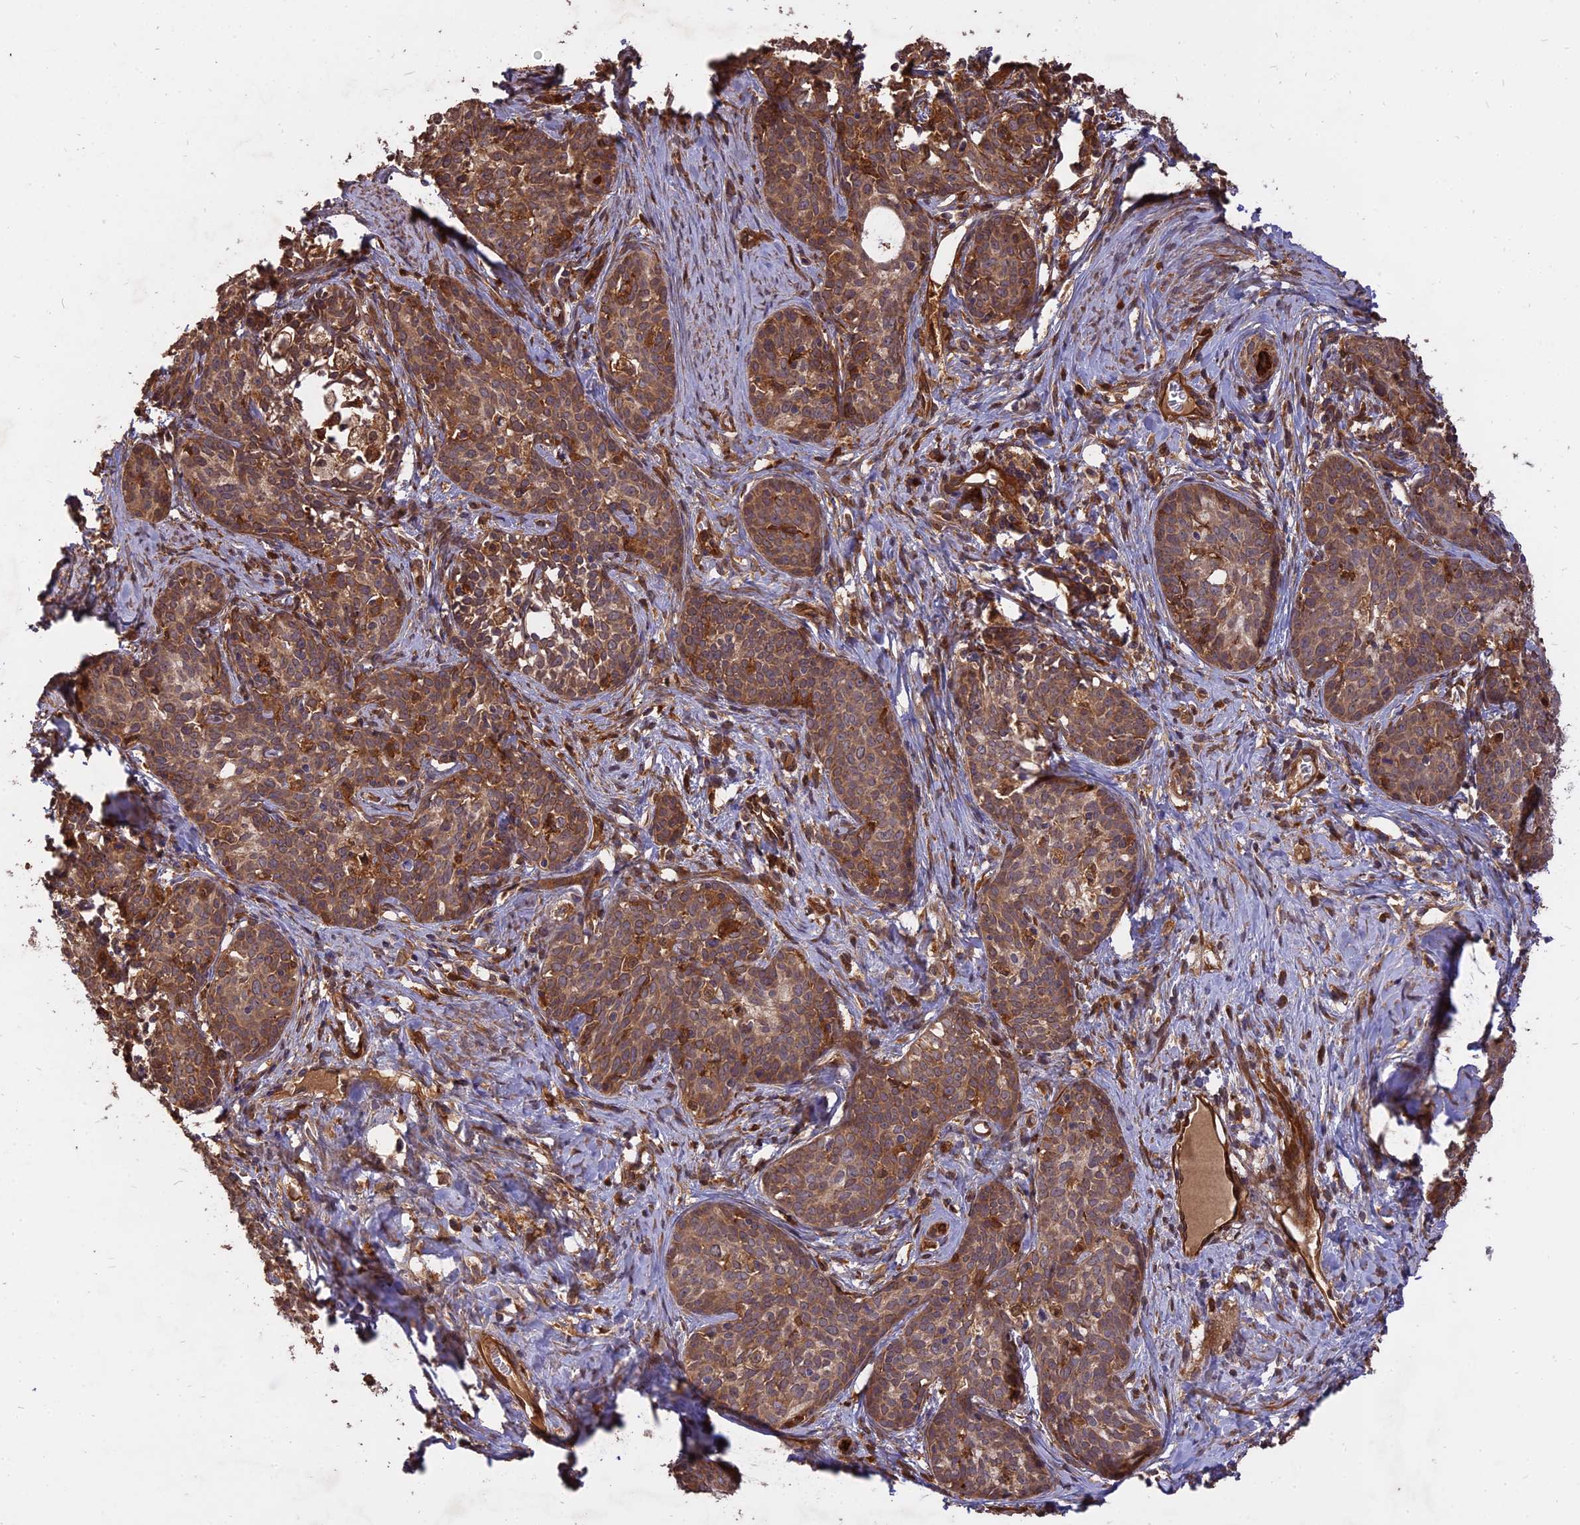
{"staining": {"intensity": "moderate", "quantity": "25%-75%", "location": "cytoplasmic/membranous"}, "tissue": "cervical cancer", "cell_type": "Tumor cells", "image_type": "cancer", "snomed": [{"axis": "morphology", "description": "Squamous cell carcinoma, NOS"}, {"axis": "topography", "description": "Cervix"}], "caption": "Immunohistochemical staining of cervical cancer demonstrates medium levels of moderate cytoplasmic/membranous expression in approximately 25%-75% of tumor cells. Using DAB (3,3'-diaminobenzidine) (brown) and hematoxylin (blue) stains, captured at high magnification using brightfield microscopy.", "gene": "SAC3D1", "patient": {"sex": "female", "age": 52}}